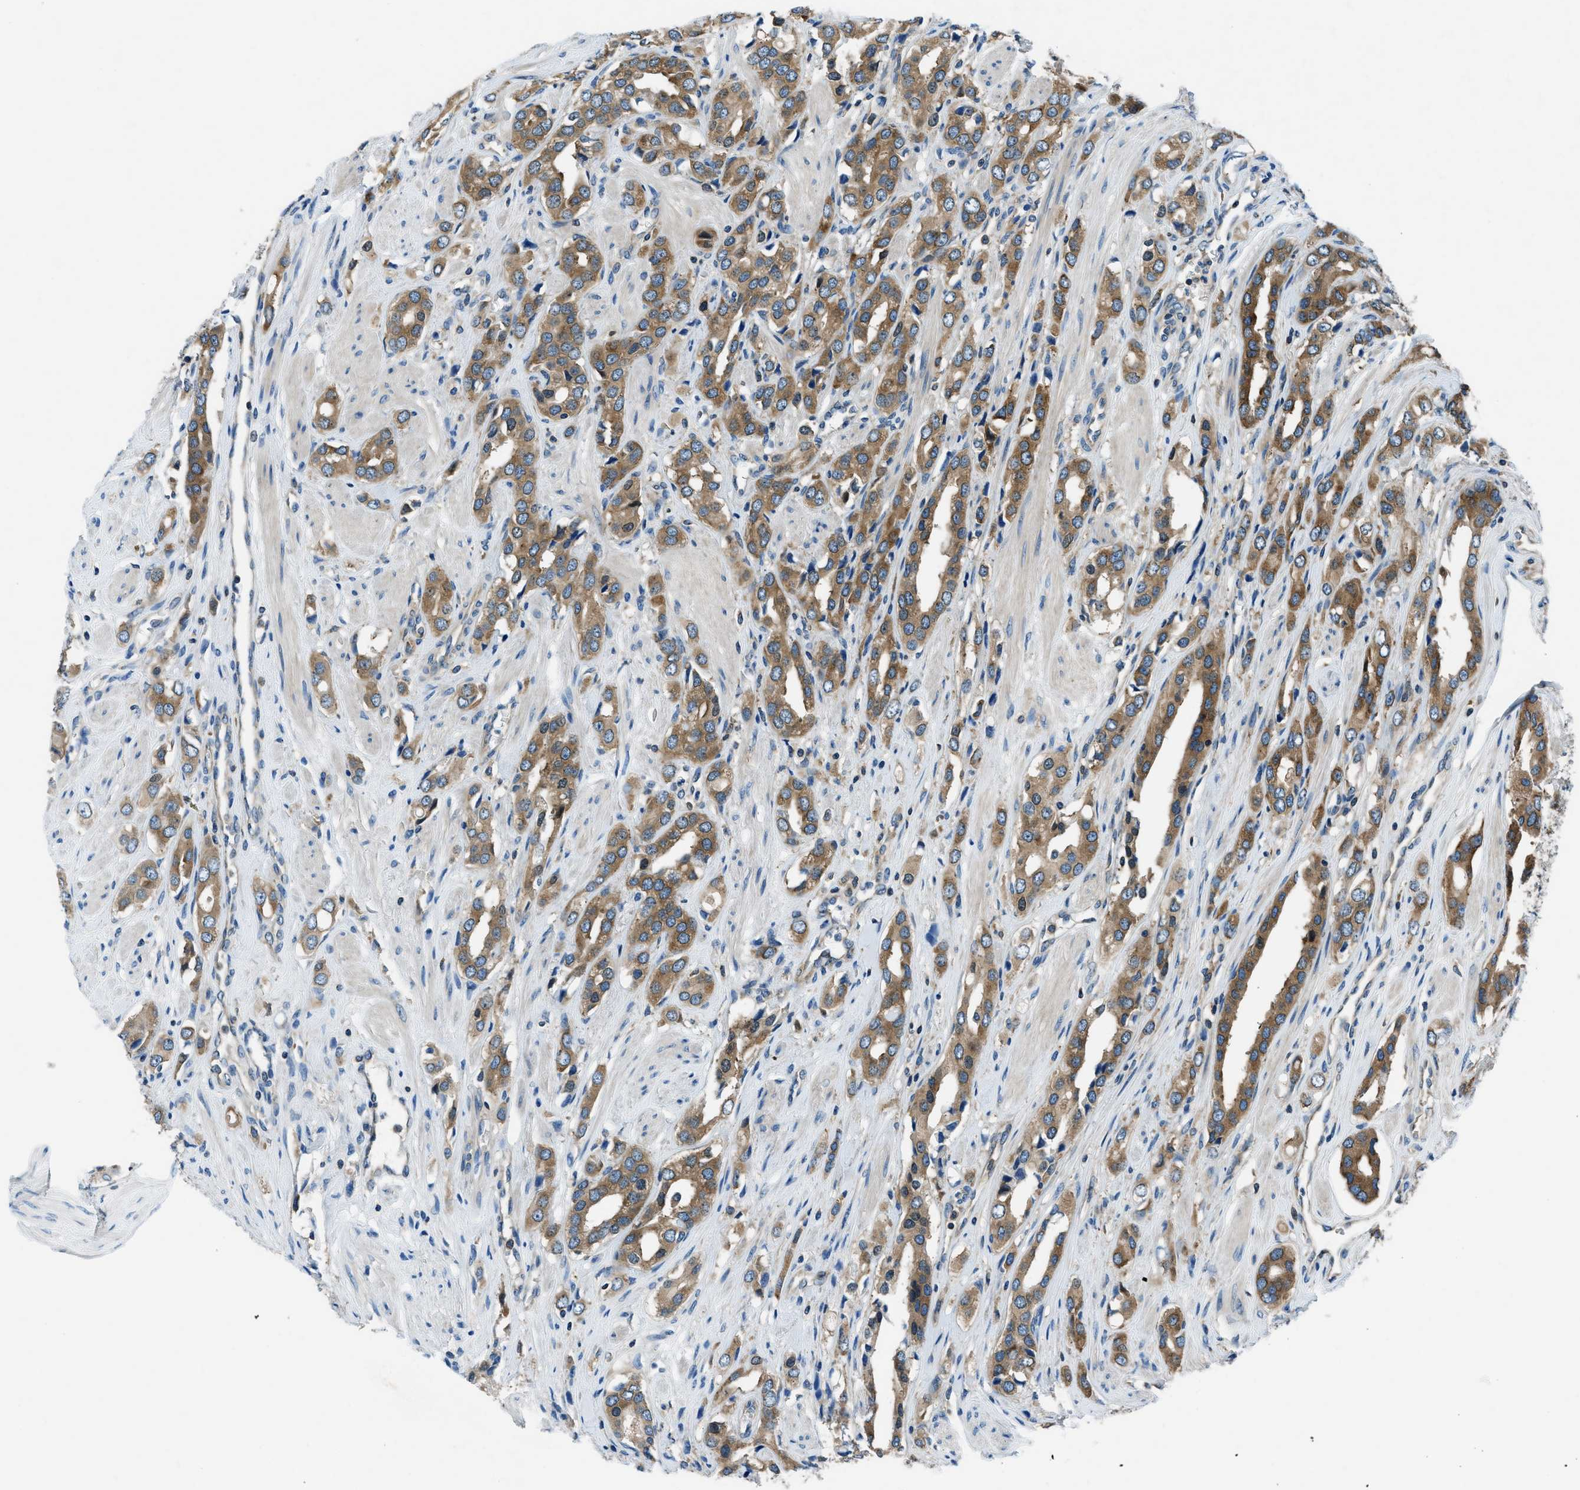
{"staining": {"intensity": "moderate", "quantity": ">75%", "location": "cytoplasmic/membranous"}, "tissue": "prostate cancer", "cell_type": "Tumor cells", "image_type": "cancer", "snomed": [{"axis": "morphology", "description": "Adenocarcinoma, High grade"}, {"axis": "topography", "description": "Prostate"}], "caption": "Brown immunohistochemical staining in prostate cancer reveals moderate cytoplasmic/membranous positivity in approximately >75% of tumor cells.", "gene": "ARFGAP2", "patient": {"sex": "male", "age": 52}}